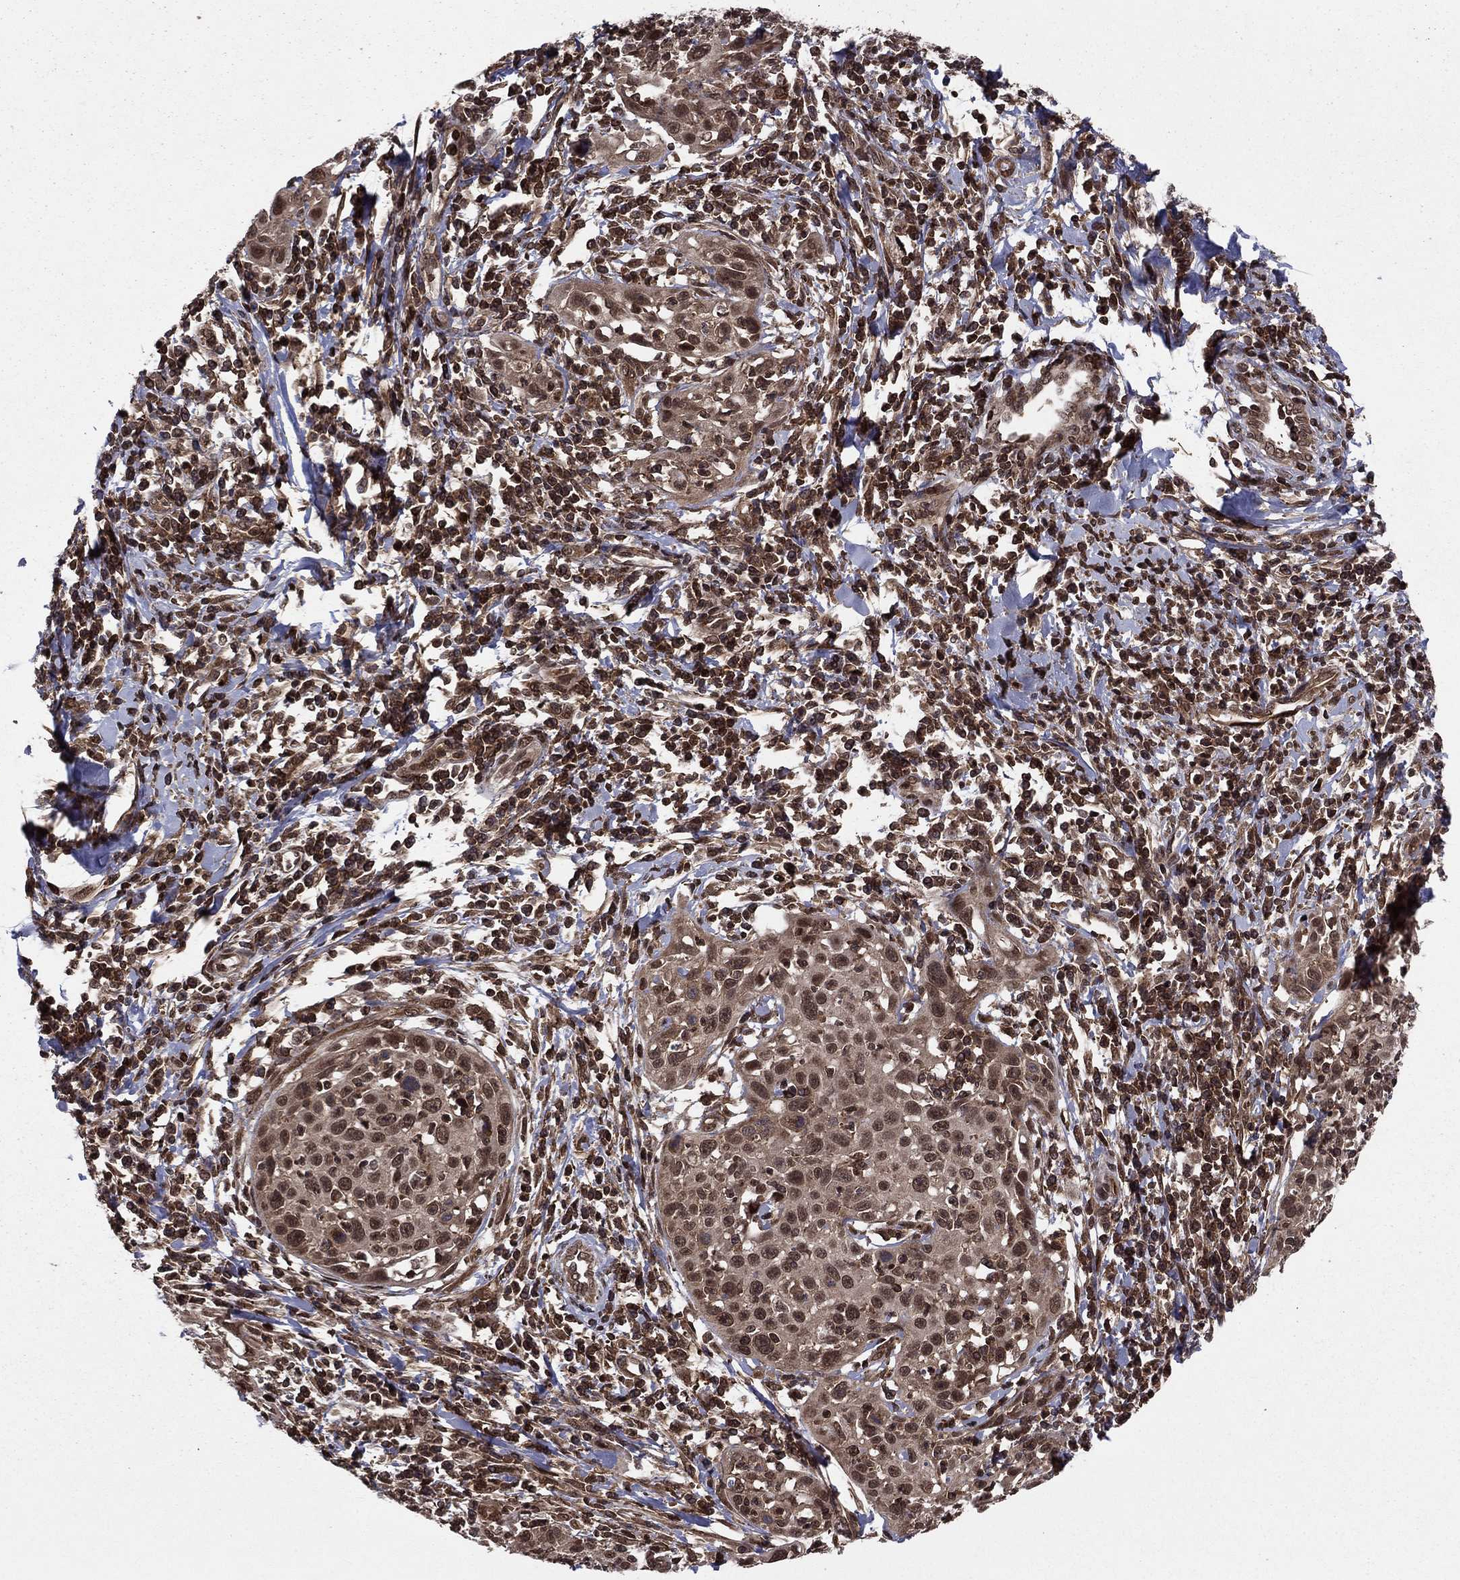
{"staining": {"intensity": "moderate", "quantity": "<25%", "location": "cytoplasmic/membranous,nuclear"}, "tissue": "cervical cancer", "cell_type": "Tumor cells", "image_type": "cancer", "snomed": [{"axis": "morphology", "description": "Squamous cell carcinoma, NOS"}, {"axis": "topography", "description": "Cervix"}], "caption": "A micrograph of human cervical cancer (squamous cell carcinoma) stained for a protein shows moderate cytoplasmic/membranous and nuclear brown staining in tumor cells. The staining was performed using DAB, with brown indicating positive protein expression. Nuclei are stained blue with hematoxylin.", "gene": "SSX2IP", "patient": {"sex": "female", "age": 26}}